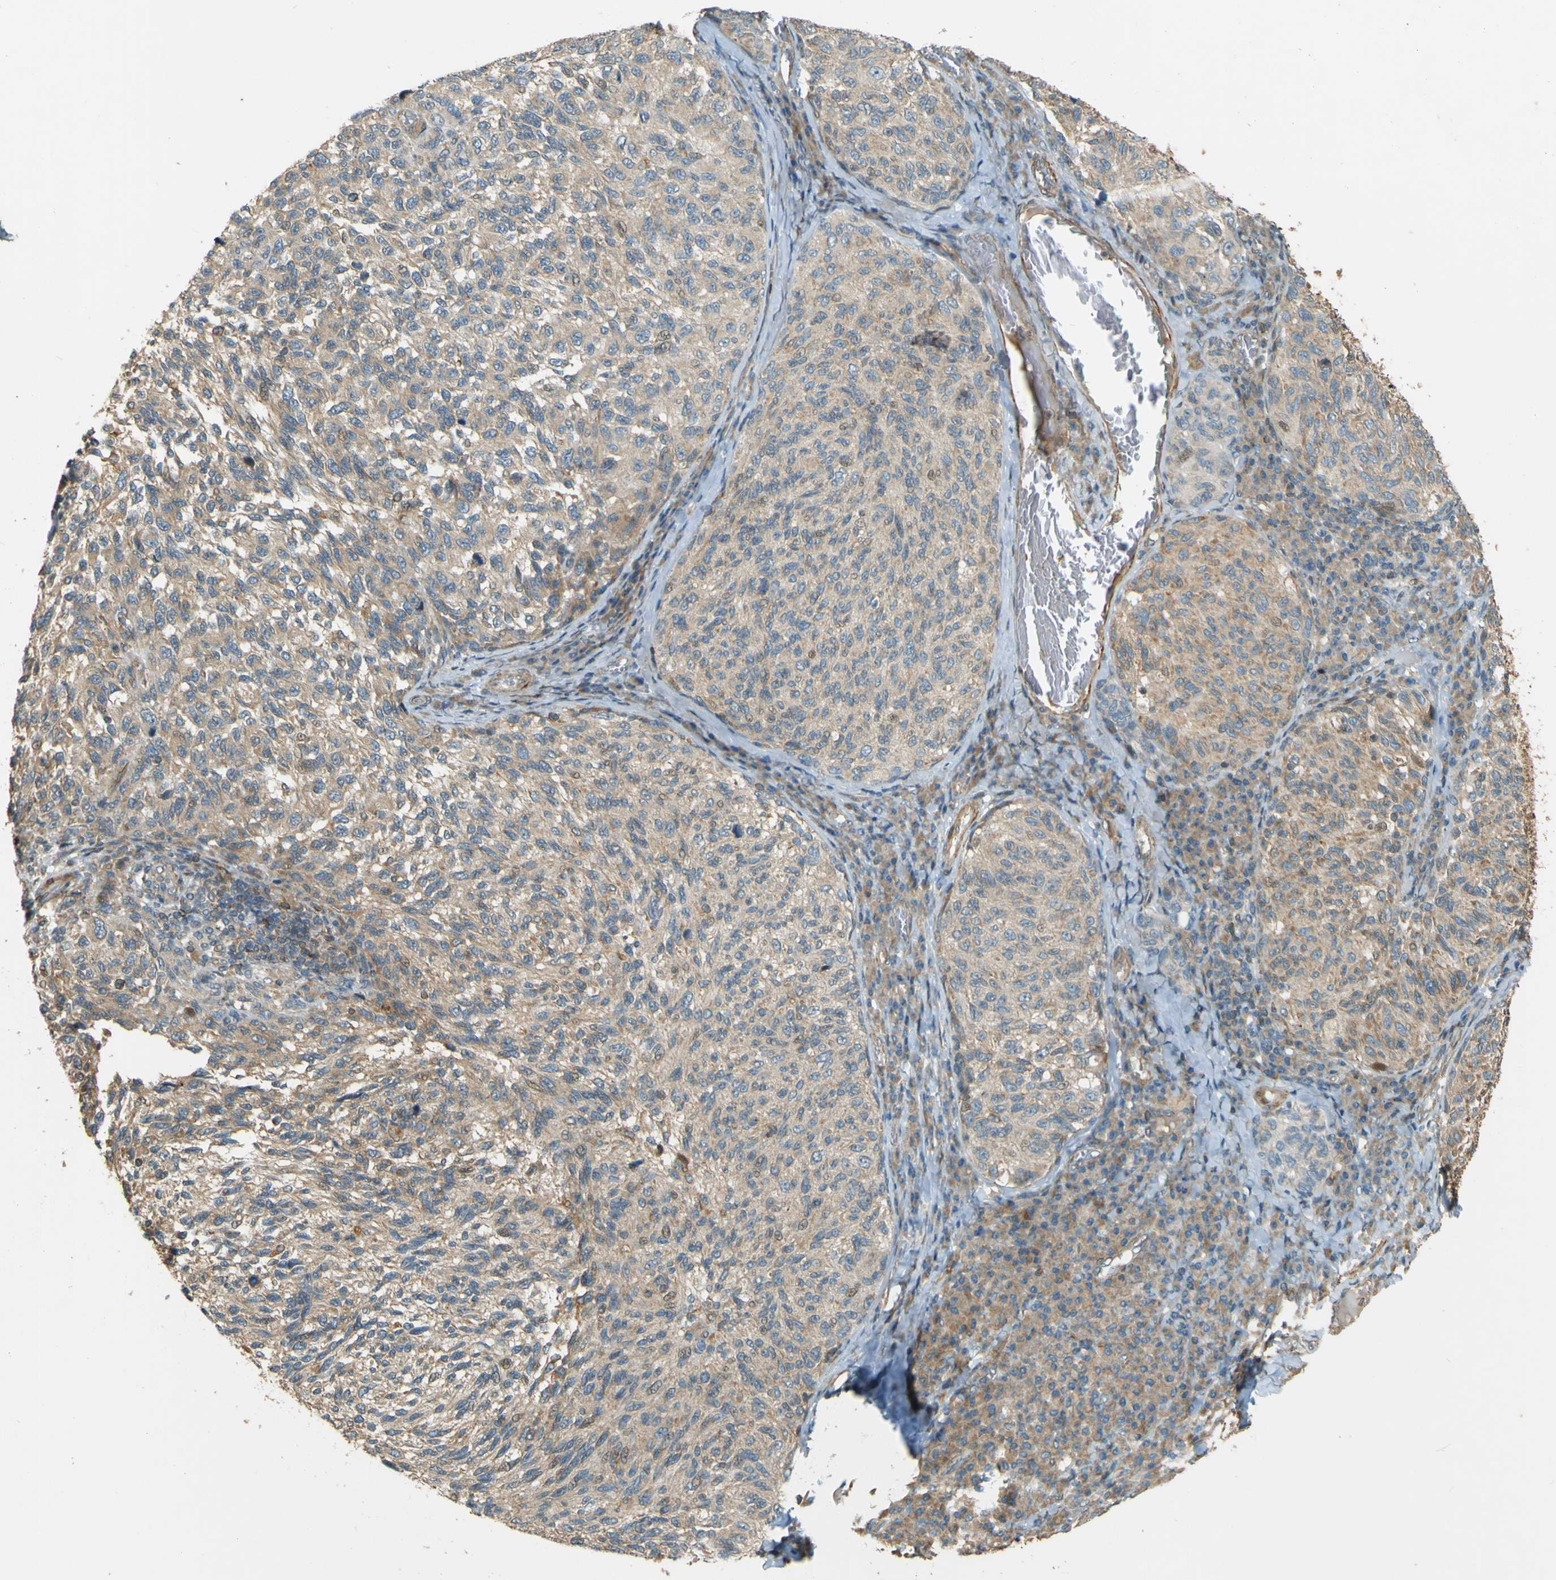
{"staining": {"intensity": "weak", "quantity": ">75%", "location": "cytoplasmic/membranous"}, "tissue": "melanoma", "cell_type": "Tumor cells", "image_type": "cancer", "snomed": [{"axis": "morphology", "description": "Malignant melanoma, NOS"}, {"axis": "topography", "description": "Skin"}], "caption": "Brown immunohistochemical staining in melanoma displays weak cytoplasmic/membranous expression in about >75% of tumor cells.", "gene": "LPCAT1", "patient": {"sex": "female", "age": 73}}